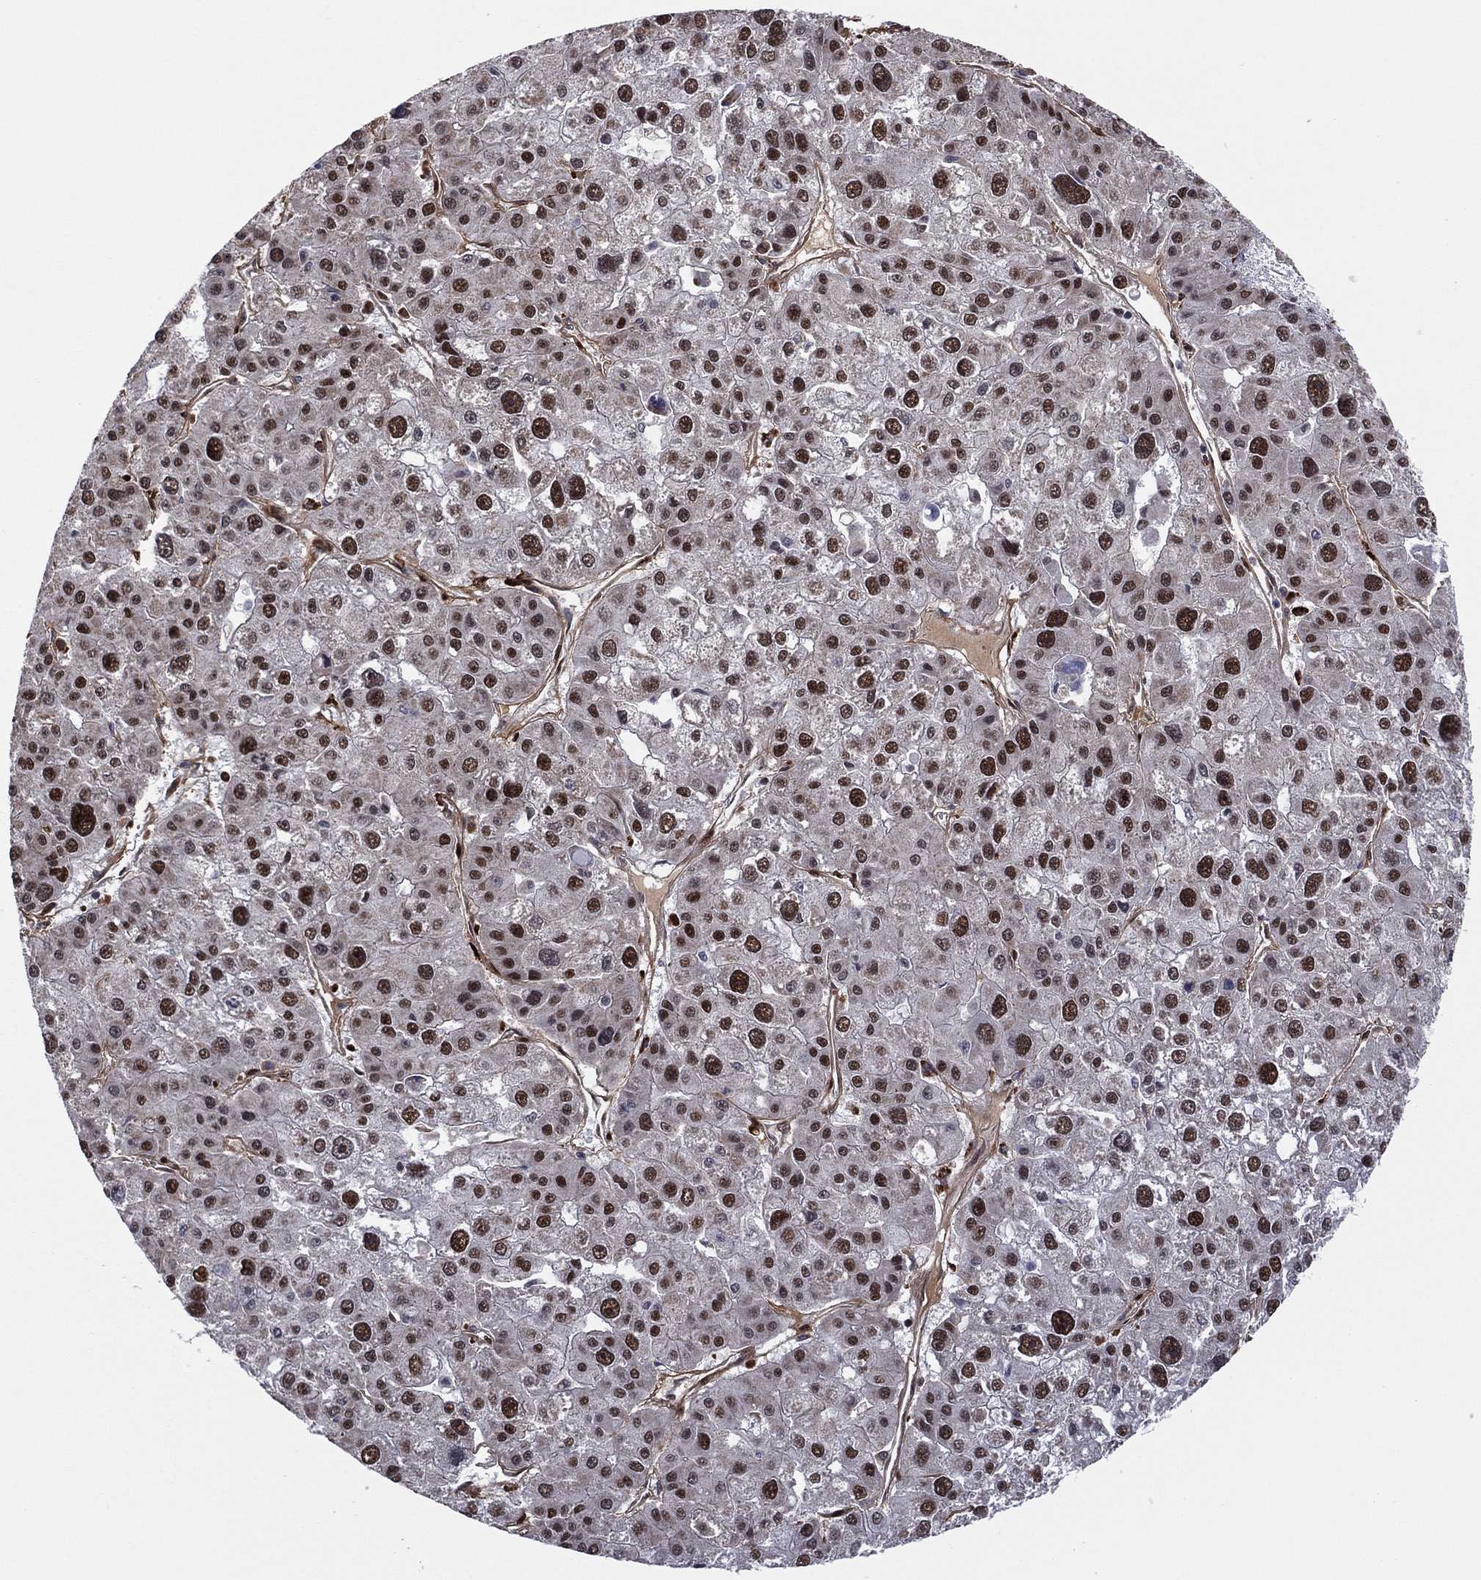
{"staining": {"intensity": "strong", "quantity": ">75%", "location": "nuclear"}, "tissue": "liver cancer", "cell_type": "Tumor cells", "image_type": "cancer", "snomed": [{"axis": "morphology", "description": "Carcinoma, Hepatocellular, NOS"}, {"axis": "topography", "description": "Liver"}], "caption": "Immunohistochemical staining of human liver hepatocellular carcinoma shows high levels of strong nuclear staining in about >75% of tumor cells.", "gene": "TP53BP1", "patient": {"sex": "male", "age": 73}}